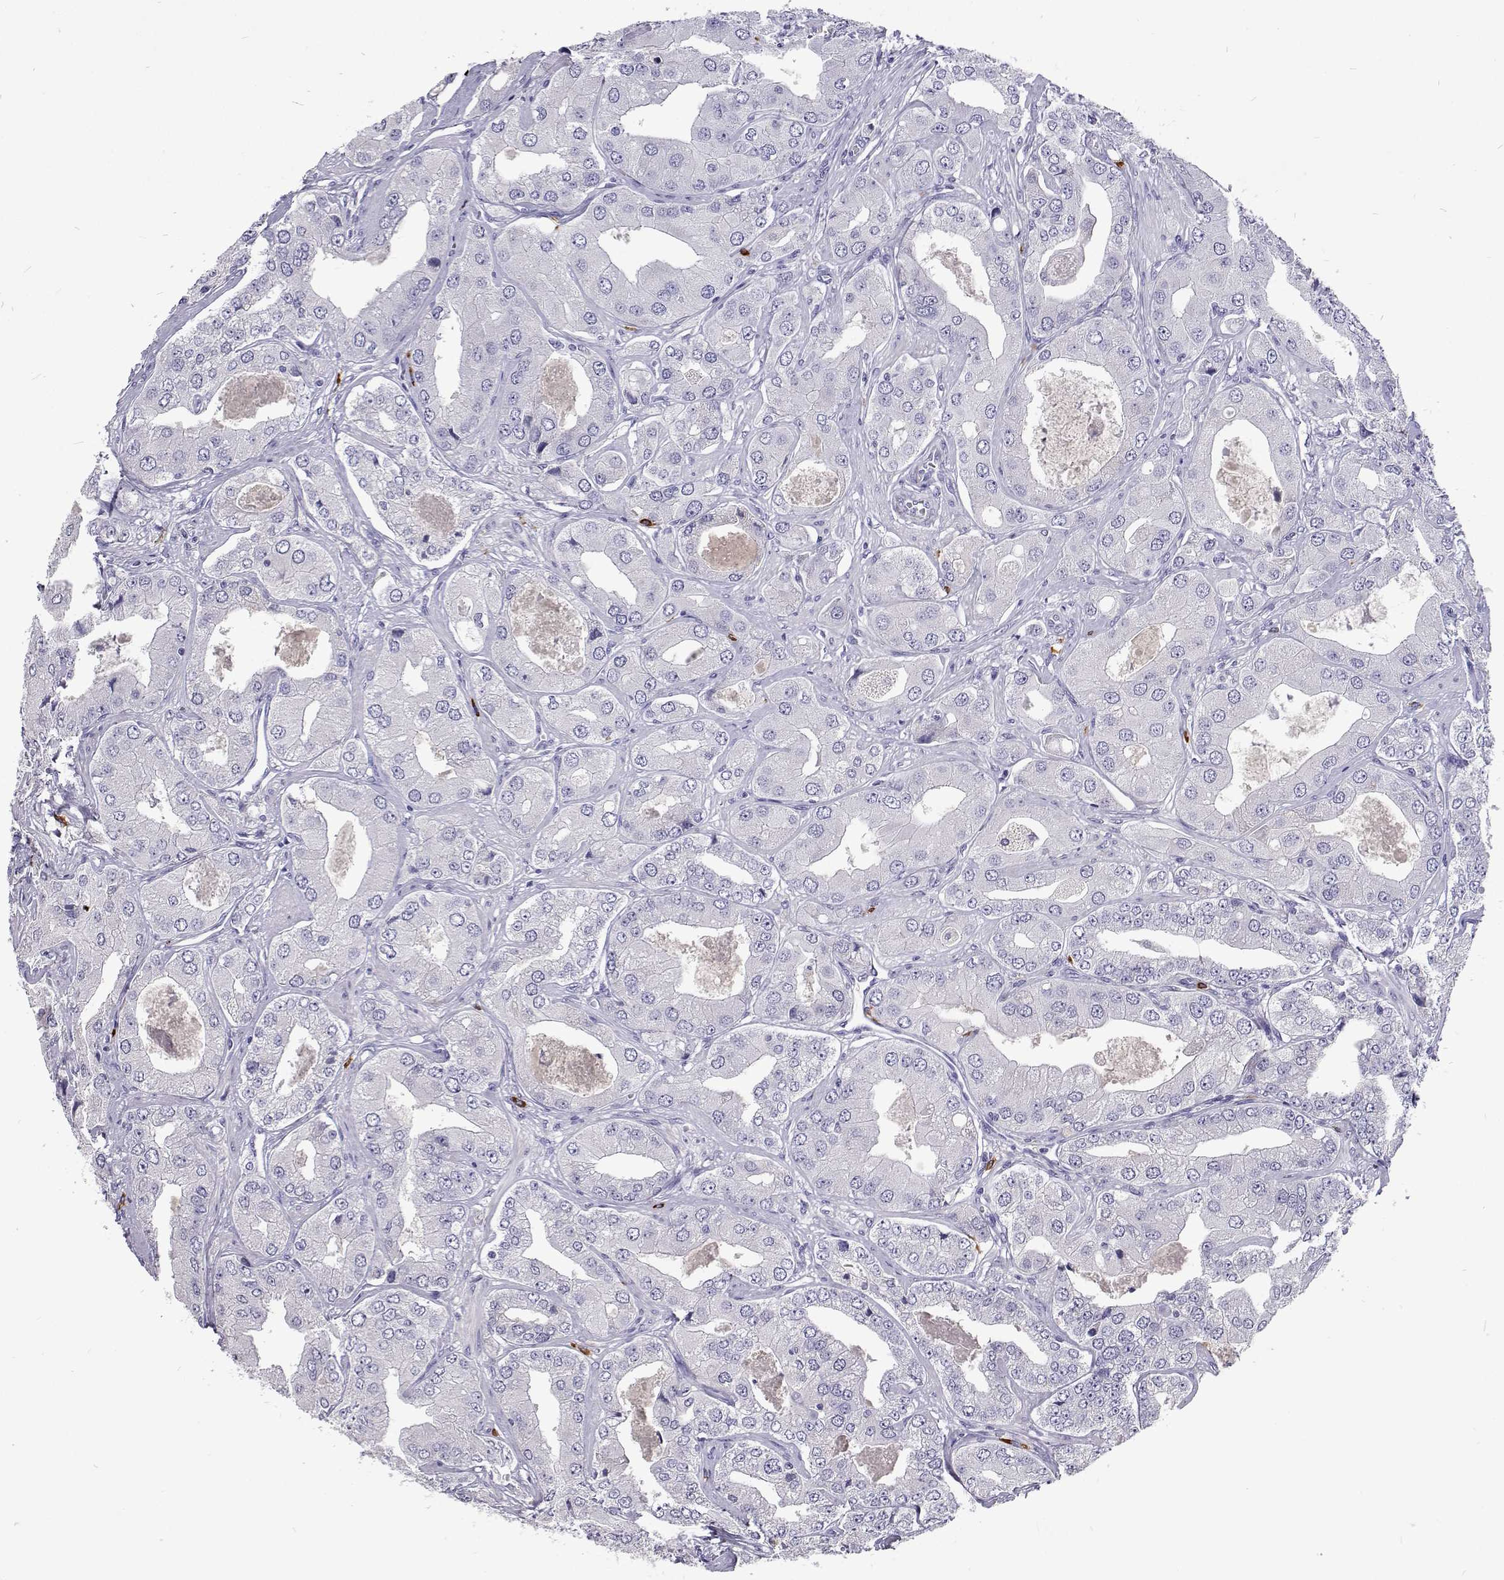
{"staining": {"intensity": "negative", "quantity": "none", "location": "none"}, "tissue": "prostate cancer", "cell_type": "Tumor cells", "image_type": "cancer", "snomed": [{"axis": "morphology", "description": "Adenocarcinoma, Low grade"}, {"axis": "topography", "description": "Prostate"}], "caption": "IHC image of neoplastic tissue: human adenocarcinoma (low-grade) (prostate) stained with DAB displays no significant protein expression in tumor cells.", "gene": "CFAP44", "patient": {"sex": "male", "age": 60}}